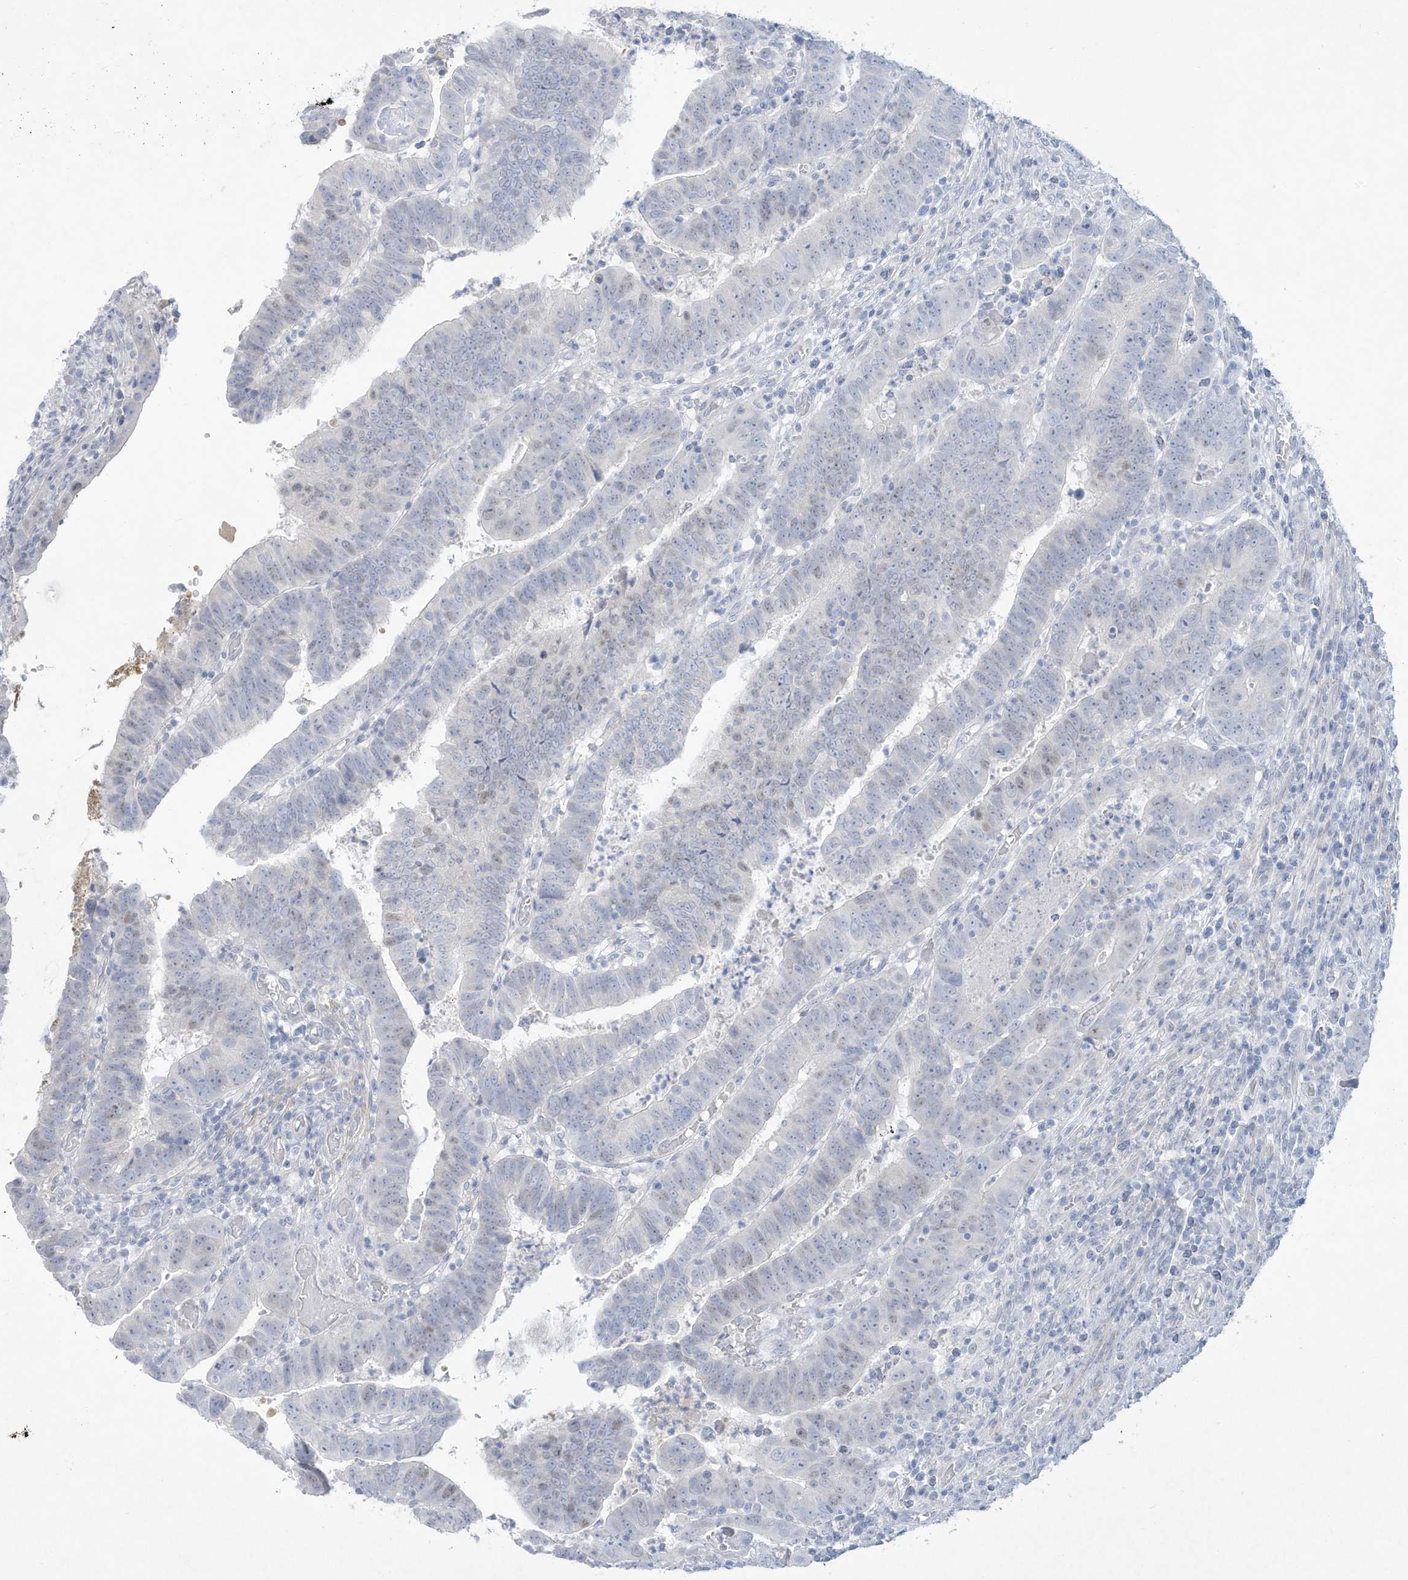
{"staining": {"intensity": "negative", "quantity": "none", "location": "none"}, "tissue": "colorectal cancer", "cell_type": "Tumor cells", "image_type": "cancer", "snomed": [{"axis": "morphology", "description": "Normal tissue, NOS"}, {"axis": "morphology", "description": "Adenocarcinoma, NOS"}, {"axis": "topography", "description": "Rectum"}], "caption": "The IHC histopathology image has no significant expression in tumor cells of colorectal adenocarcinoma tissue. Brightfield microscopy of immunohistochemistry (IHC) stained with DAB (brown) and hematoxylin (blue), captured at high magnification.", "gene": "PAX6", "patient": {"sex": "female", "age": 65}}